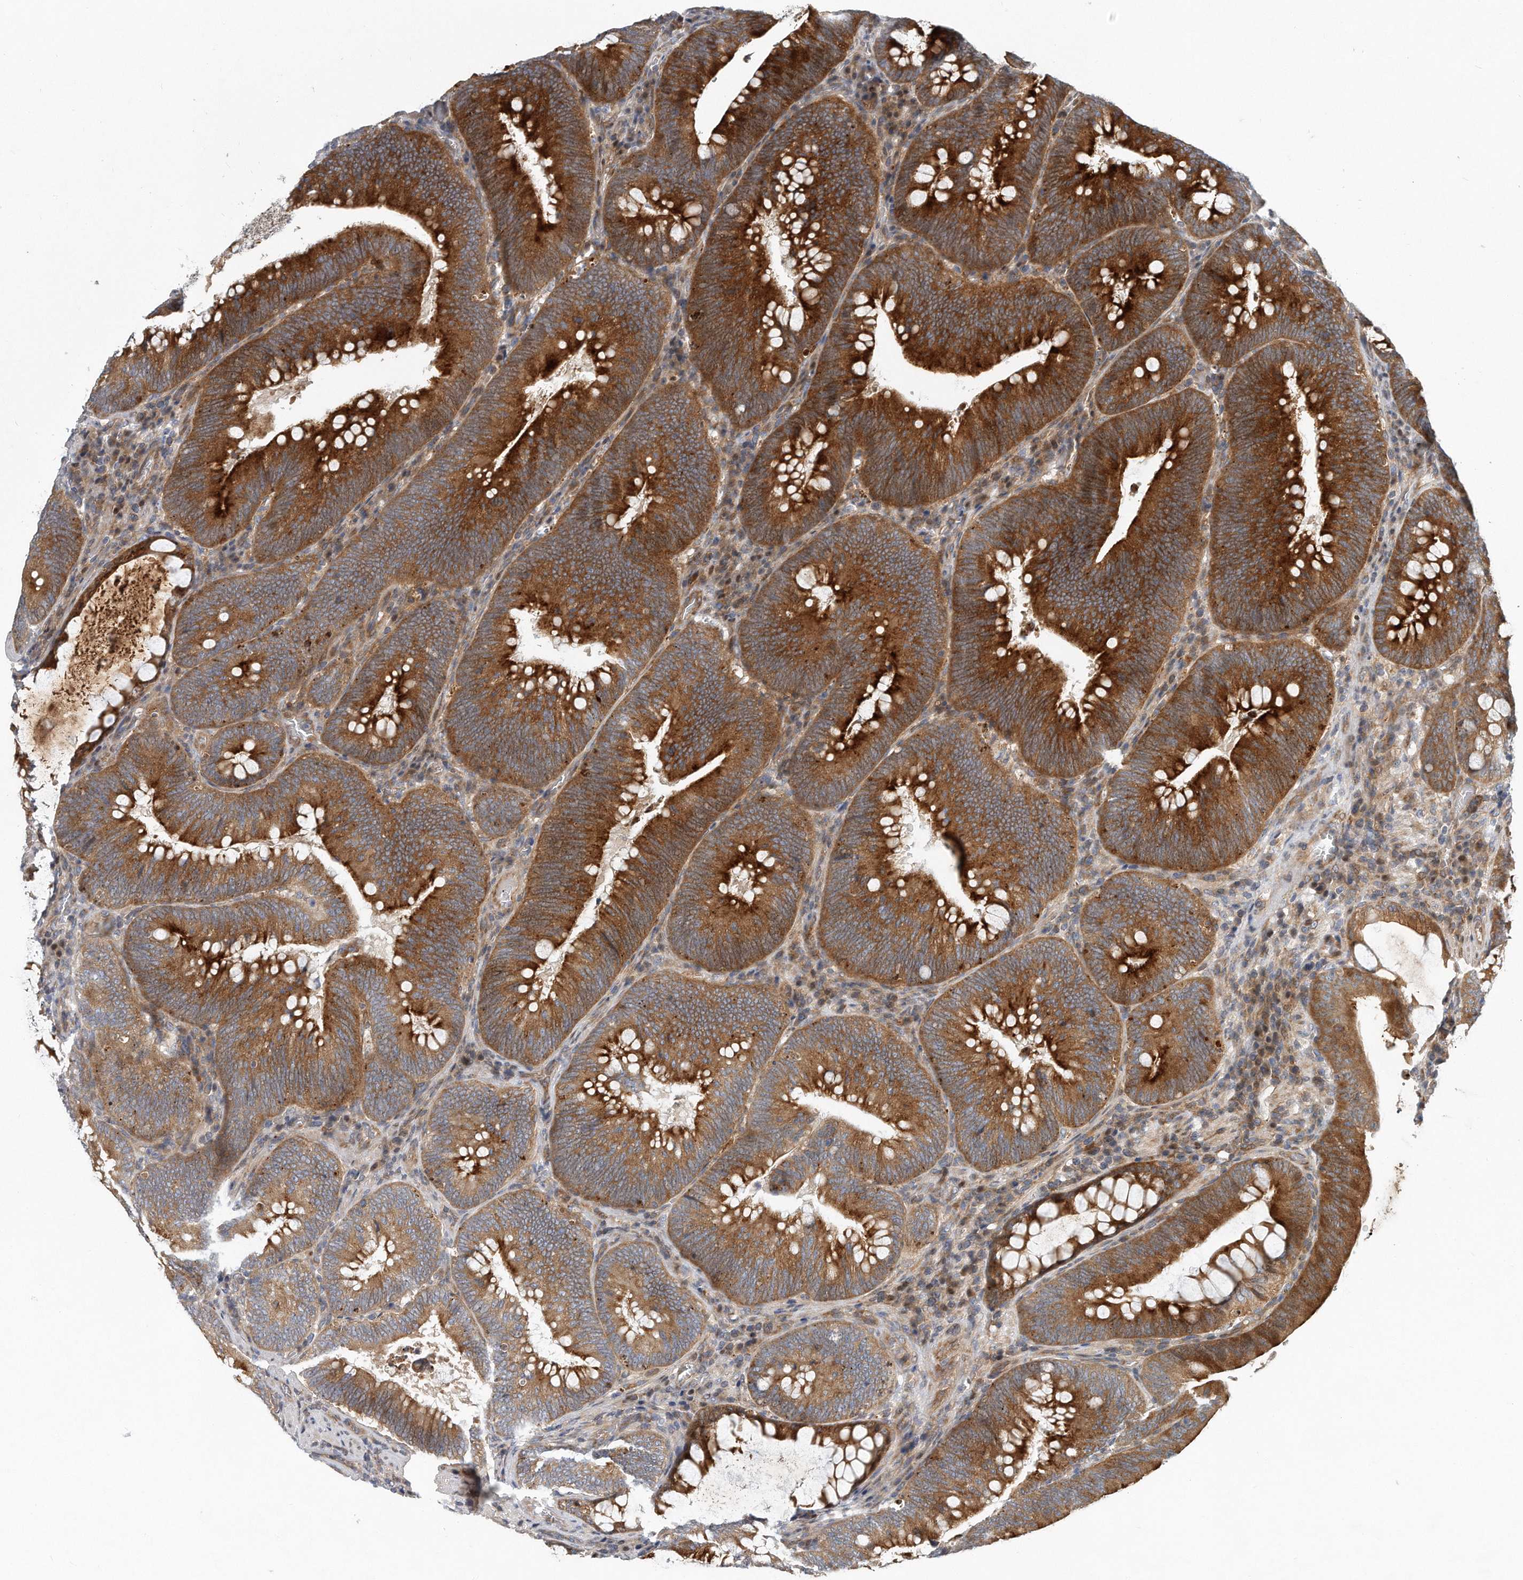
{"staining": {"intensity": "strong", "quantity": "25%-75%", "location": "cytoplasmic/membranous"}, "tissue": "colorectal cancer", "cell_type": "Tumor cells", "image_type": "cancer", "snomed": [{"axis": "morphology", "description": "Normal tissue, NOS"}, {"axis": "topography", "description": "Colon"}], "caption": "This histopathology image shows IHC staining of colorectal cancer, with high strong cytoplasmic/membranous staining in about 25%-75% of tumor cells.", "gene": "PCDH8", "patient": {"sex": "female", "age": 82}}